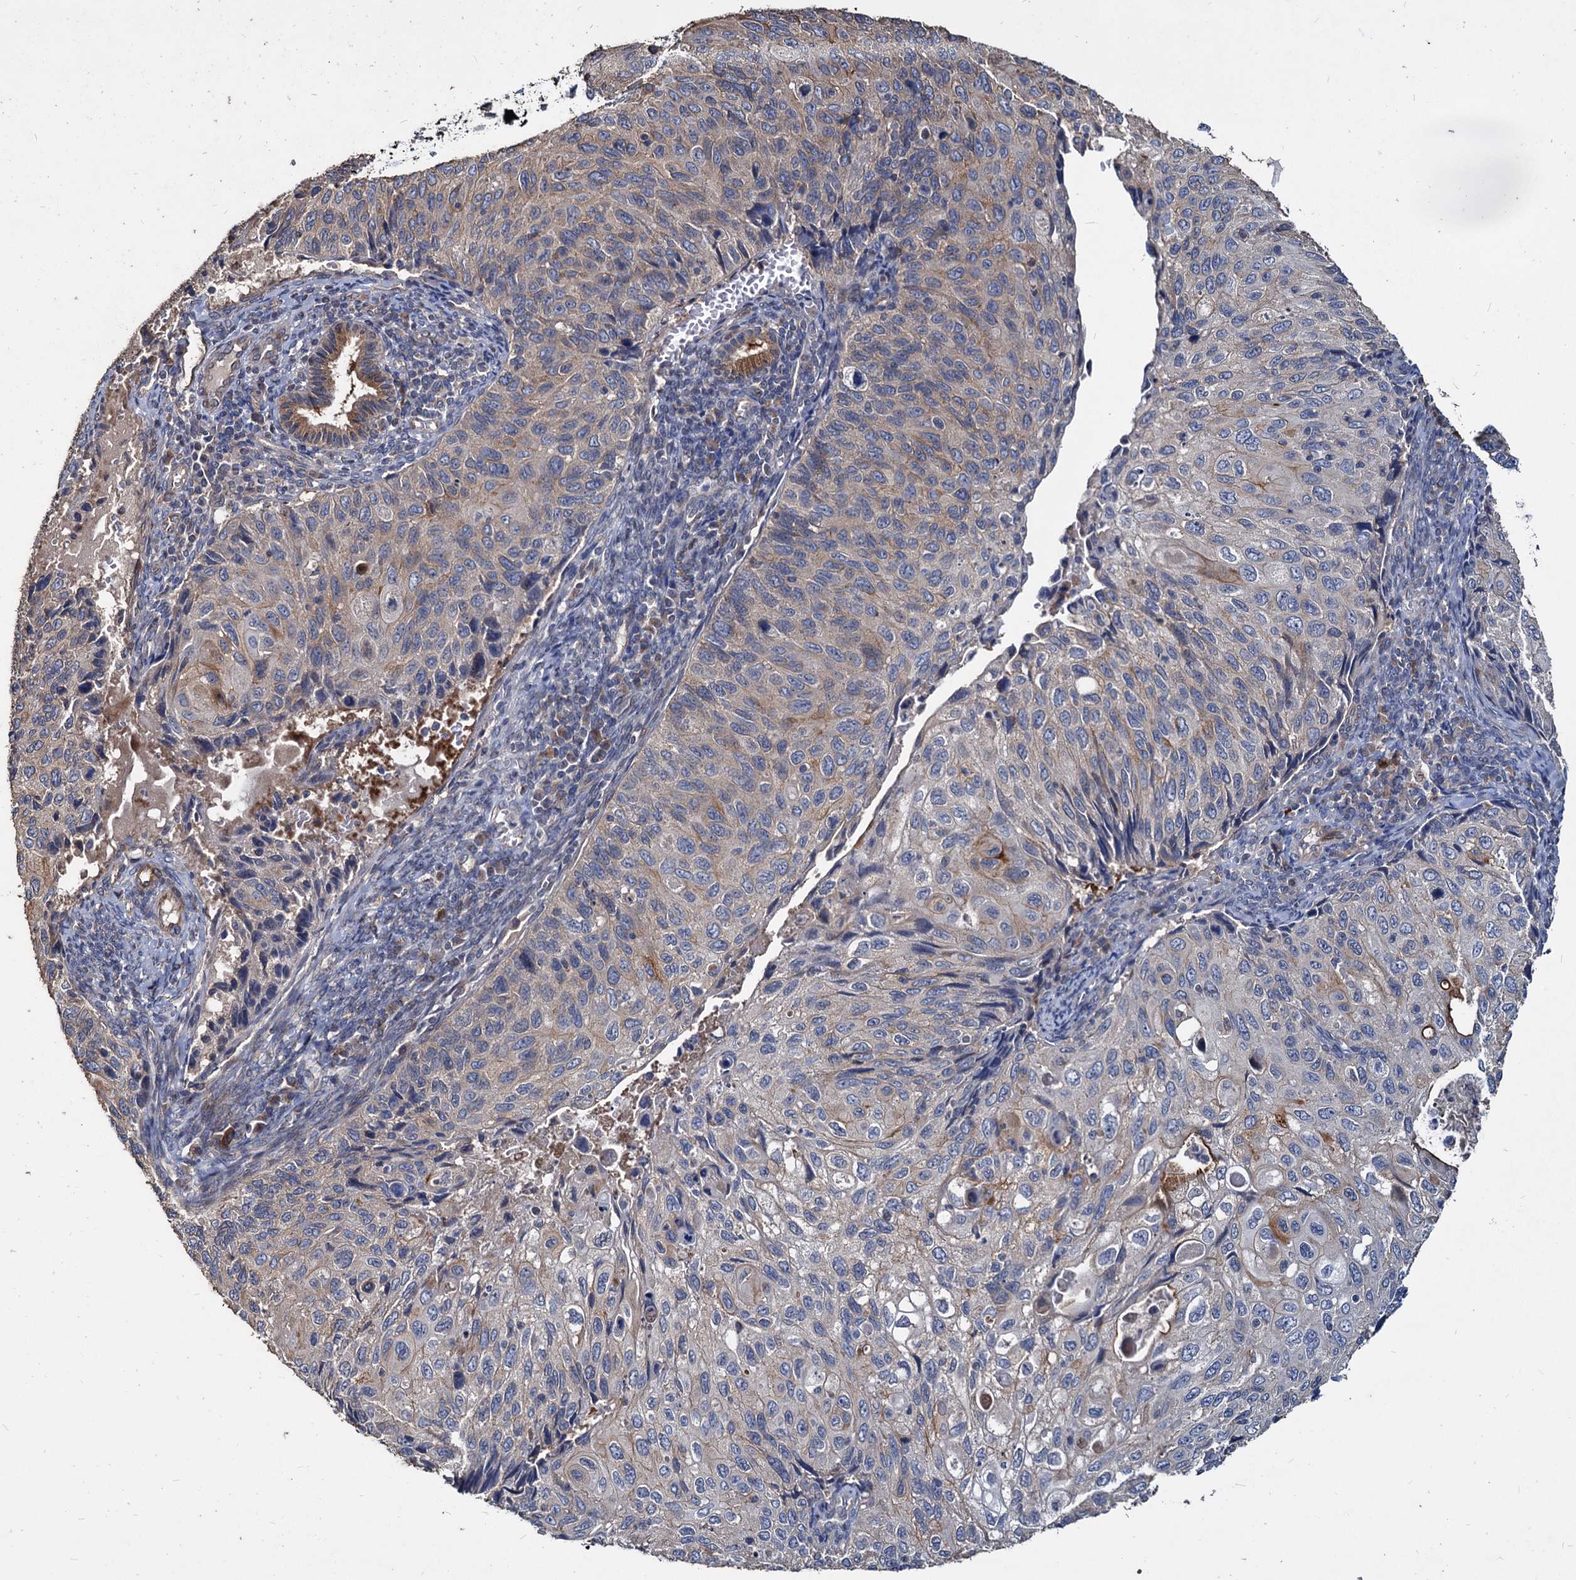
{"staining": {"intensity": "weak", "quantity": "<25%", "location": "cytoplasmic/membranous"}, "tissue": "cervical cancer", "cell_type": "Tumor cells", "image_type": "cancer", "snomed": [{"axis": "morphology", "description": "Squamous cell carcinoma, NOS"}, {"axis": "topography", "description": "Cervix"}], "caption": "A micrograph of cervical squamous cell carcinoma stained for a protein reveals no brown staining in tumor cells.", "gene": "DEPDC4", "patient": {"sex": "female", "age": 70}}